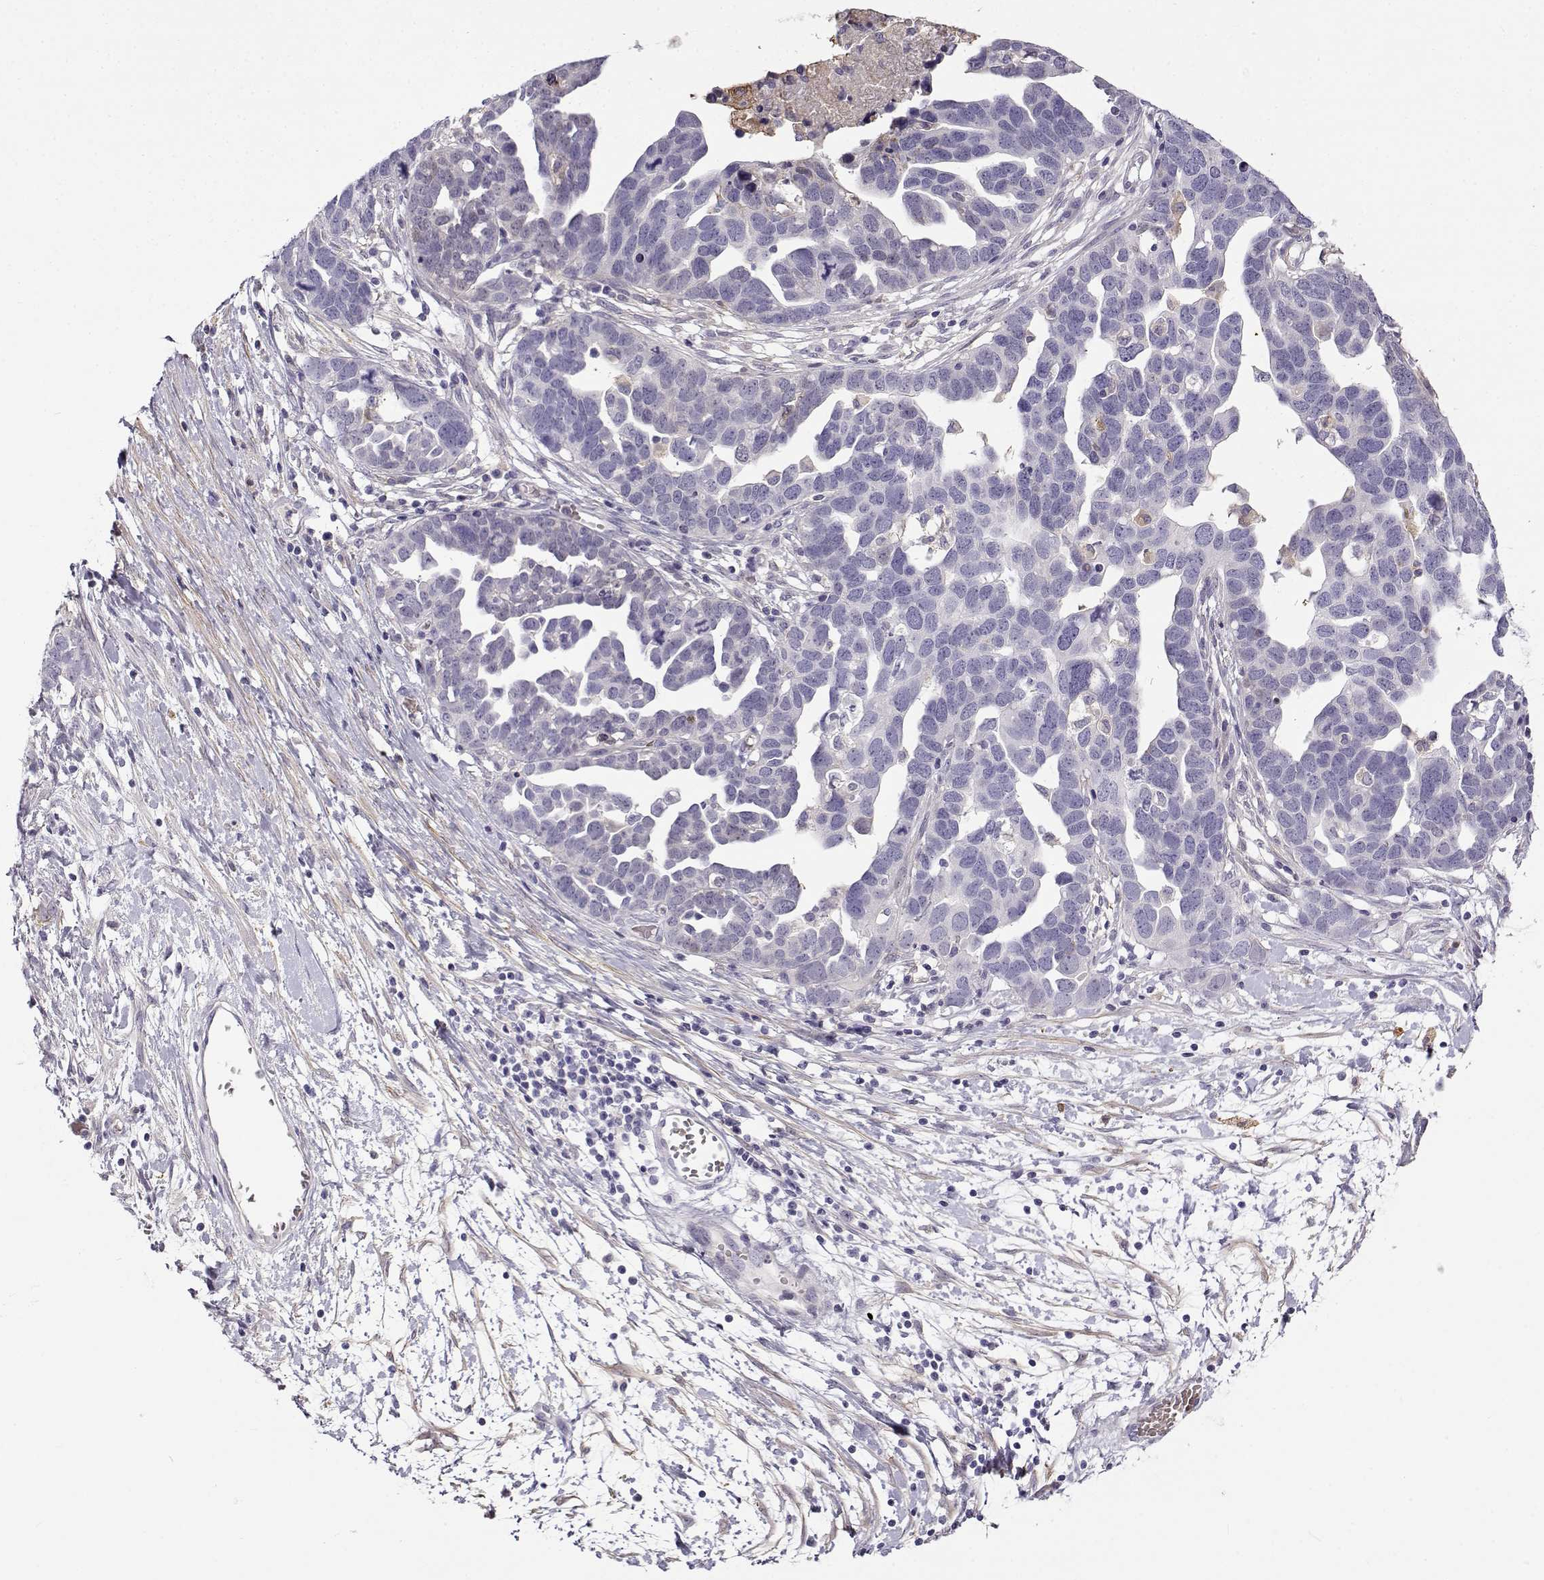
{"staining": {"intensity": "negative", "quantity": "none", "location": "none"}, "tissue": "ovarian cancer", "cell_type": "Tumor cells", "image_type": "cancer", "snomed": [{"axis": "morphology", "description": "Cystadenocarcinoma, serous, NOS"}, {"axis": "topography", "description": "Ovary"}], "caption": "Tumor cells show no significant protein staining in ovarian cancer (serous cystadenocarcinoma).", "gene": "UCP3", "patient": {"sex": "female", "age": 54}}